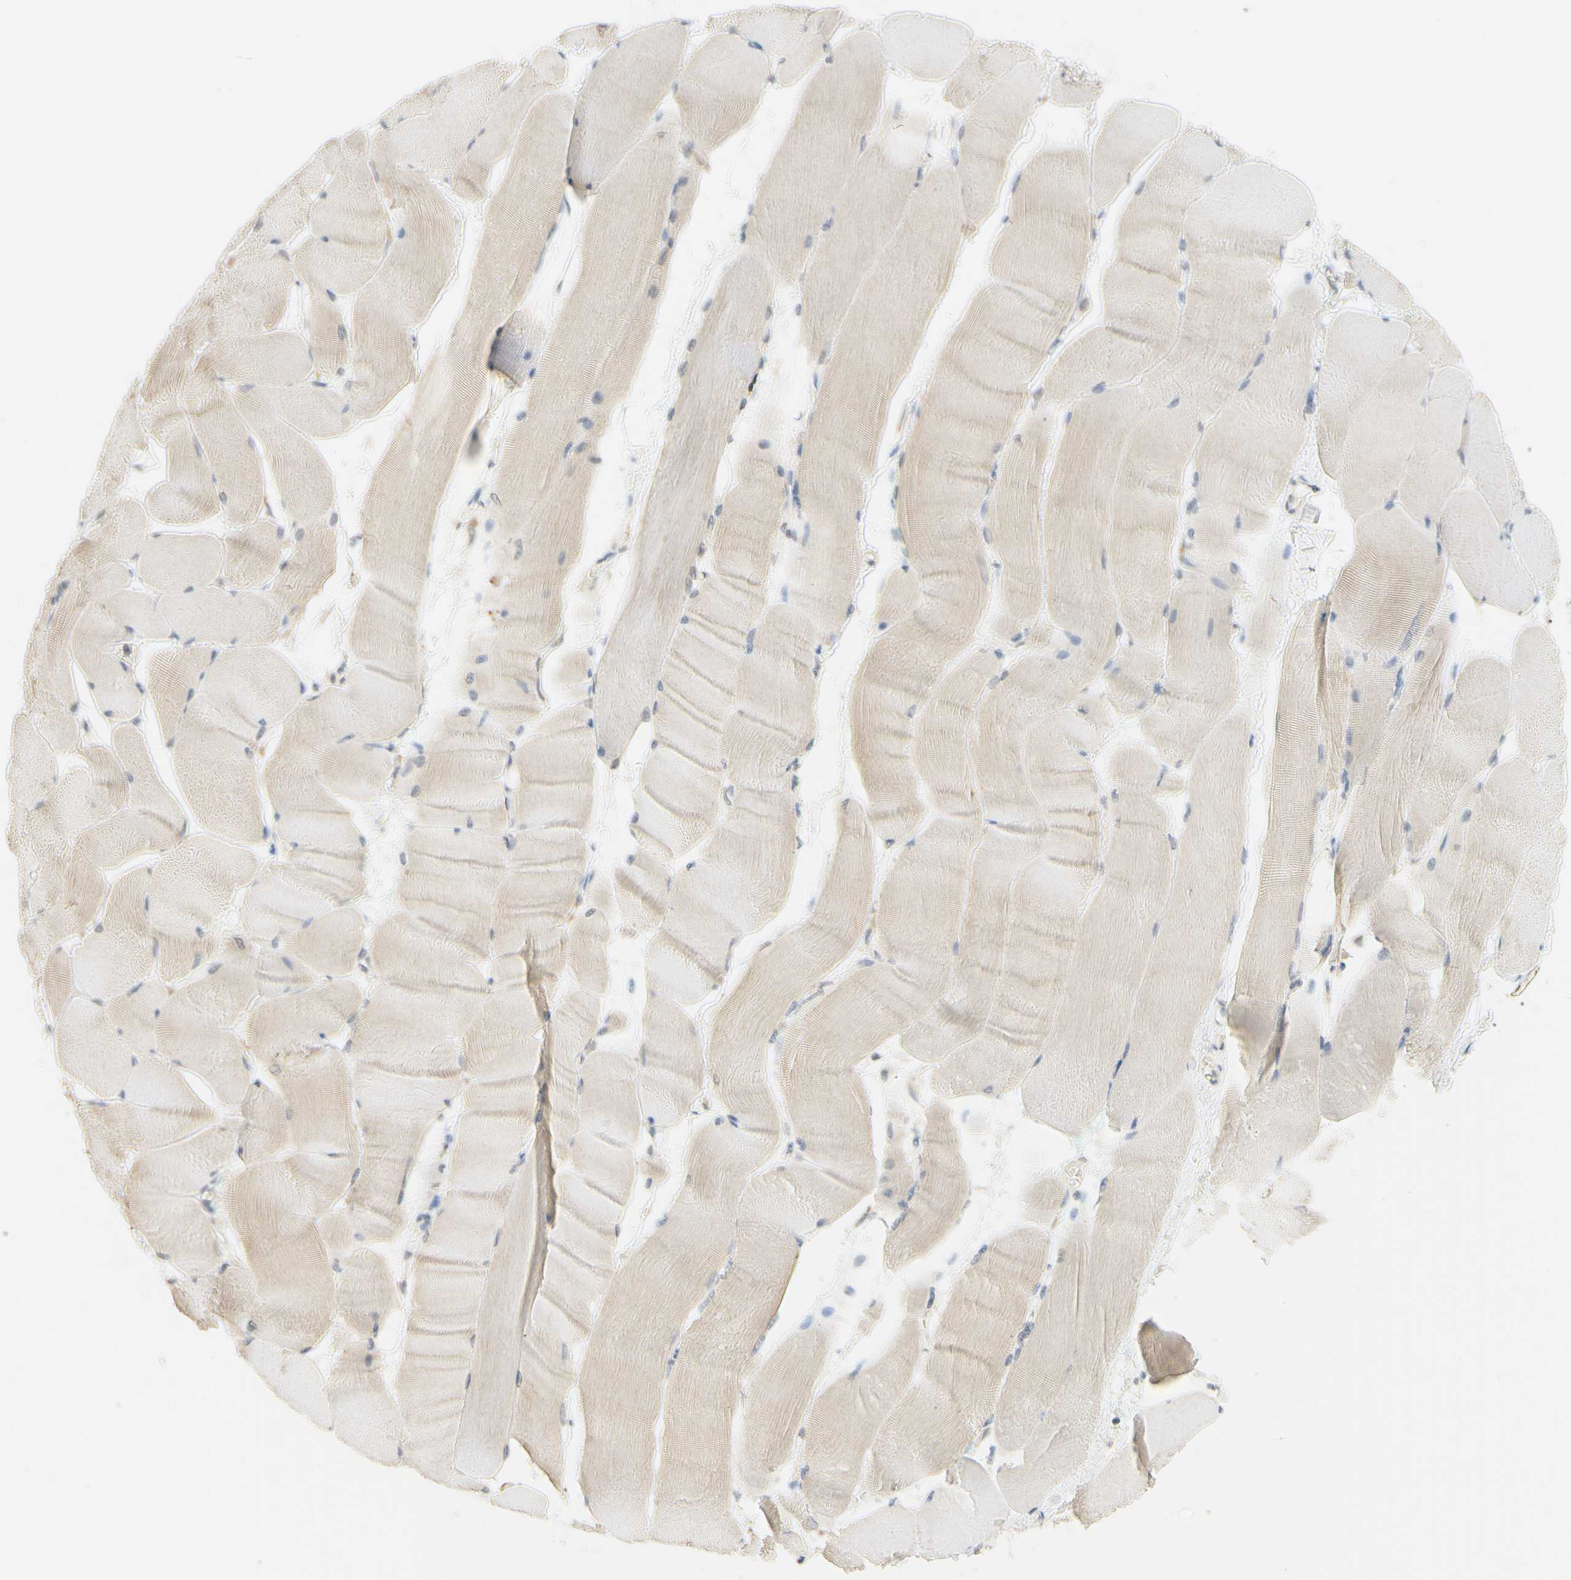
{"staining": {"intensity": "weak", "quantity": ">75%", "location": "cytoplasmic/membranous"}, "tissue": "skeletal muscle", "cell_type": "Myocytes", "image_type": "normal", "snomed": [{"axis": "morphology", "description": "Normal tissue, NOS"}, {"axis": "morphology", "description": "Squamous cell carcinoma, NOS"}, {"axis": "topography", "description": "Skeletal muscle"}], "caption": "Weak cytoplasmic/membranous expression for a protein is identified in approximately >75% of myocytes of benign skeletal muscle using immunohistochemistry (IHC).", "gene": "MAG", "patient": {"sex": "male", "age": 51}}